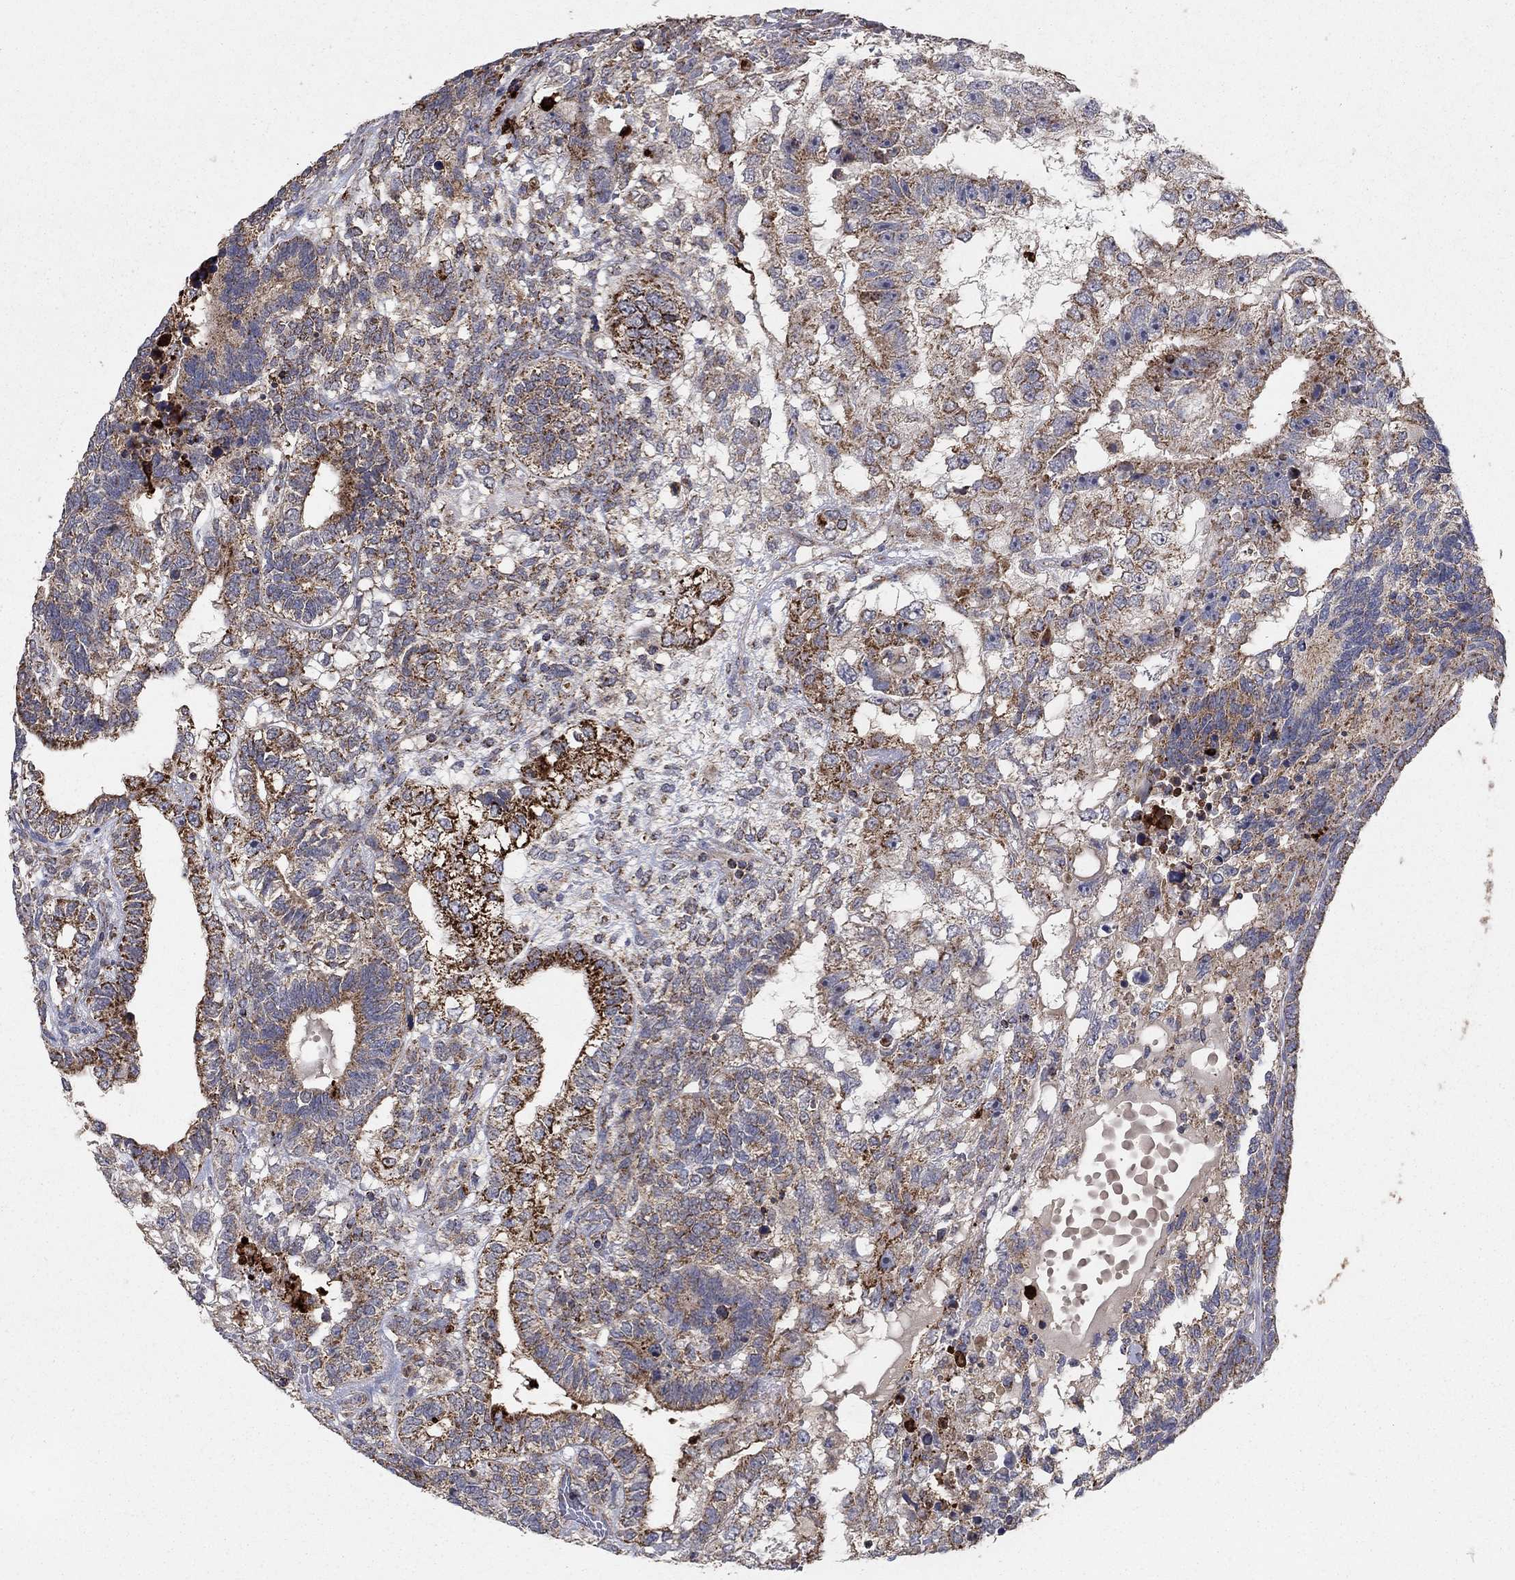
{"staining": {"intensity": "moderate", "quantity": "25%-75%", "location": "cytoplasmic/membranous"}, "tissue": "testis cancer", "cell_type": "Tumor cells", "image_type": "cancer", "snomed": [{"axis": "morphology", "description": "Seminoma, NOS"}, {"axis": "morphology", "description": "Carcinoma, Embryonal, NOS"}, {"axis": "topography", "description": "Testis"}], "caption": "Human seminoma (testis) stained with a protein marker shows moderate staining in tumor cells.", "gene": "GPSM1", "patient": {"sex": "male", "age": 41}}